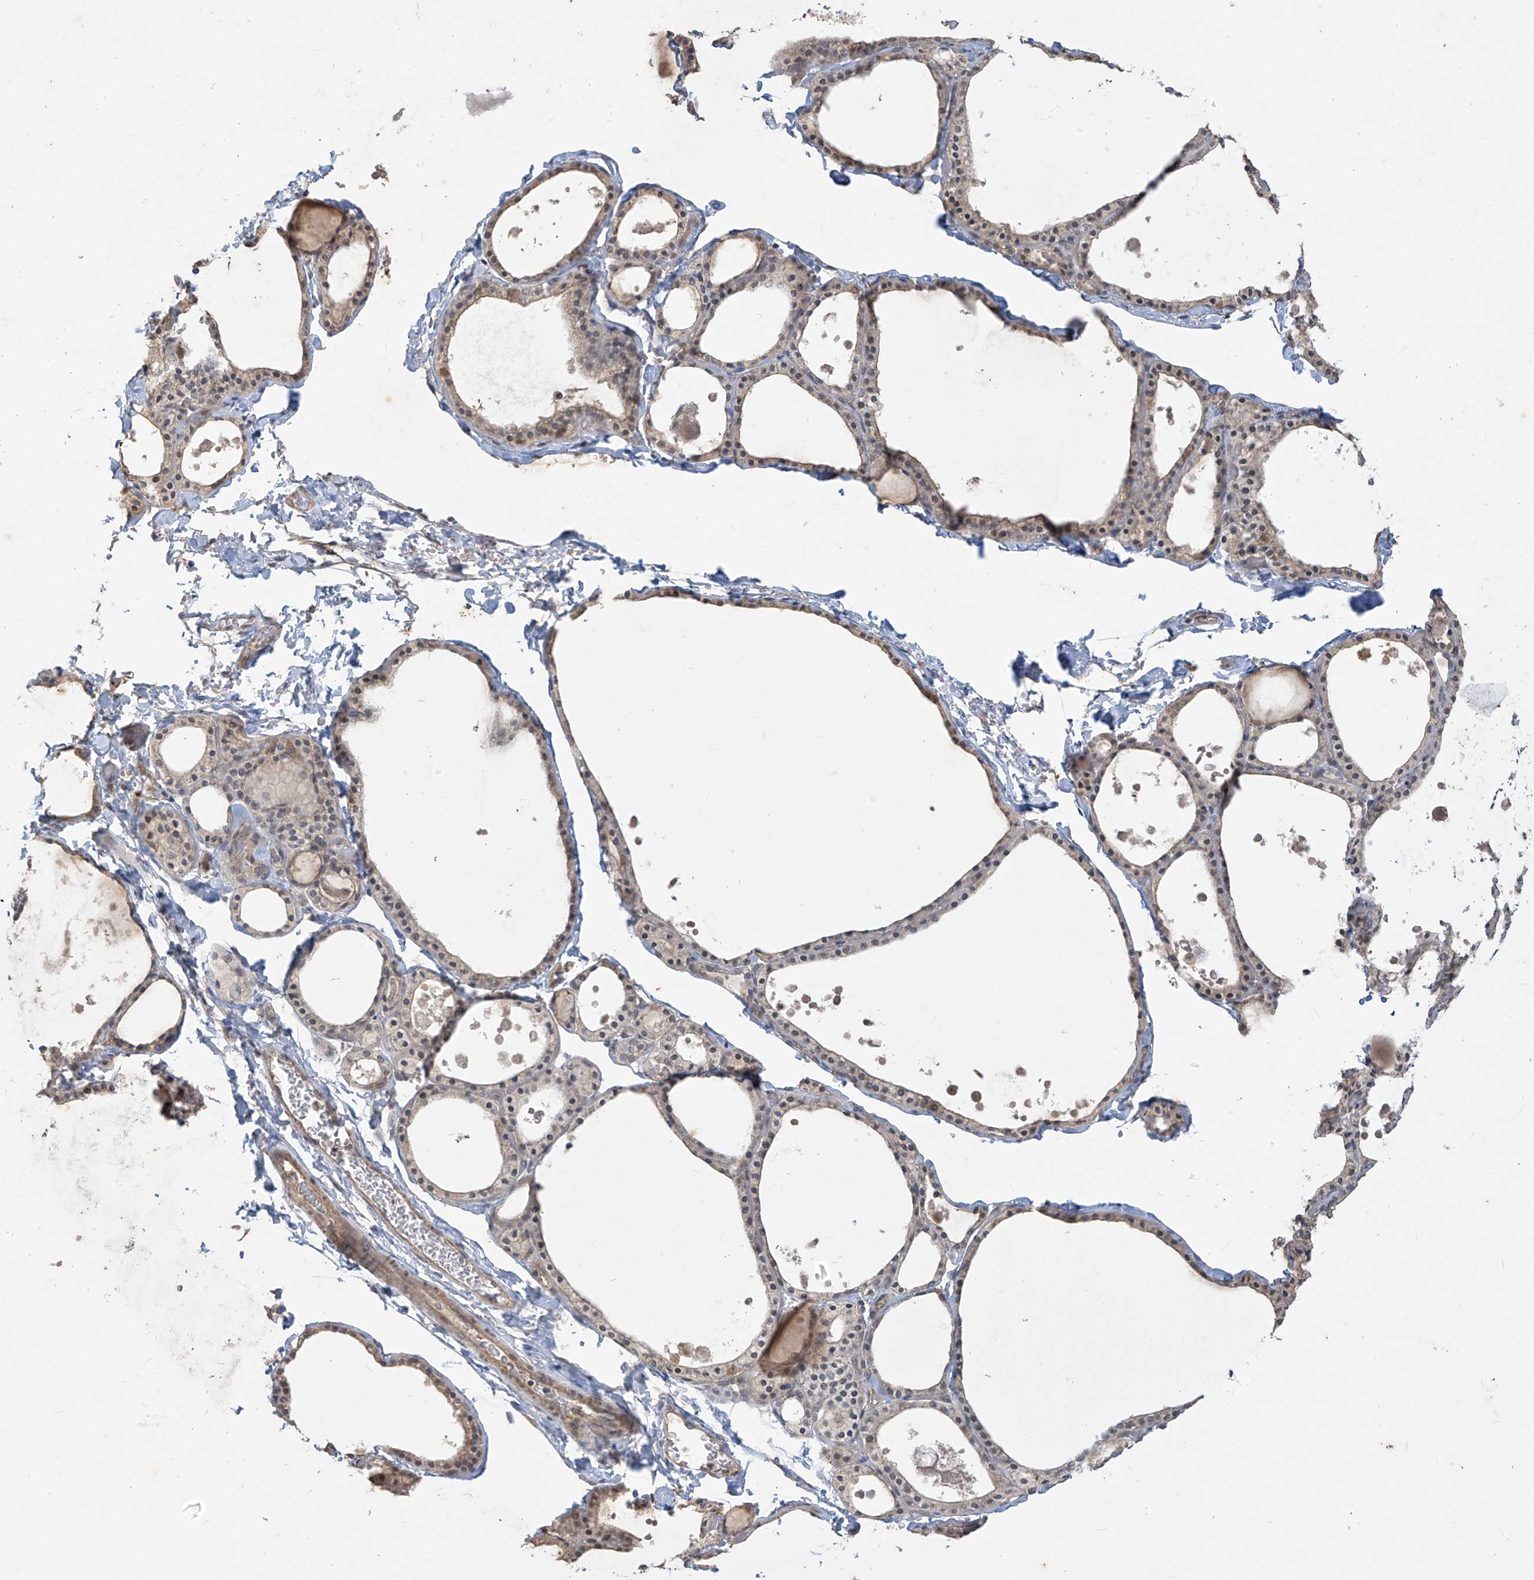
{"staining": {"intensity": "weak", "quantity": "25%-75%", "location": "cytoplasmic/membranous"}, "tissue": "thyroid gland", "cell_type": "Glandular cells", "image_type": "normal", "snomed": [{"axis": "morphology", "description": "Normal tissue, NOS"}, {"axis": "topography", "description": "Thyroid gland"}], "caption": "Thyroid gland stained with DAB (3,3'-diaminobenzidine) IHC shows low levels of weak cytoplasmic/membranous expression in approximately 25%-75% of glandular cells.", "gene": "DGKQ", "patient": {"sex": "male", "age": 56}}